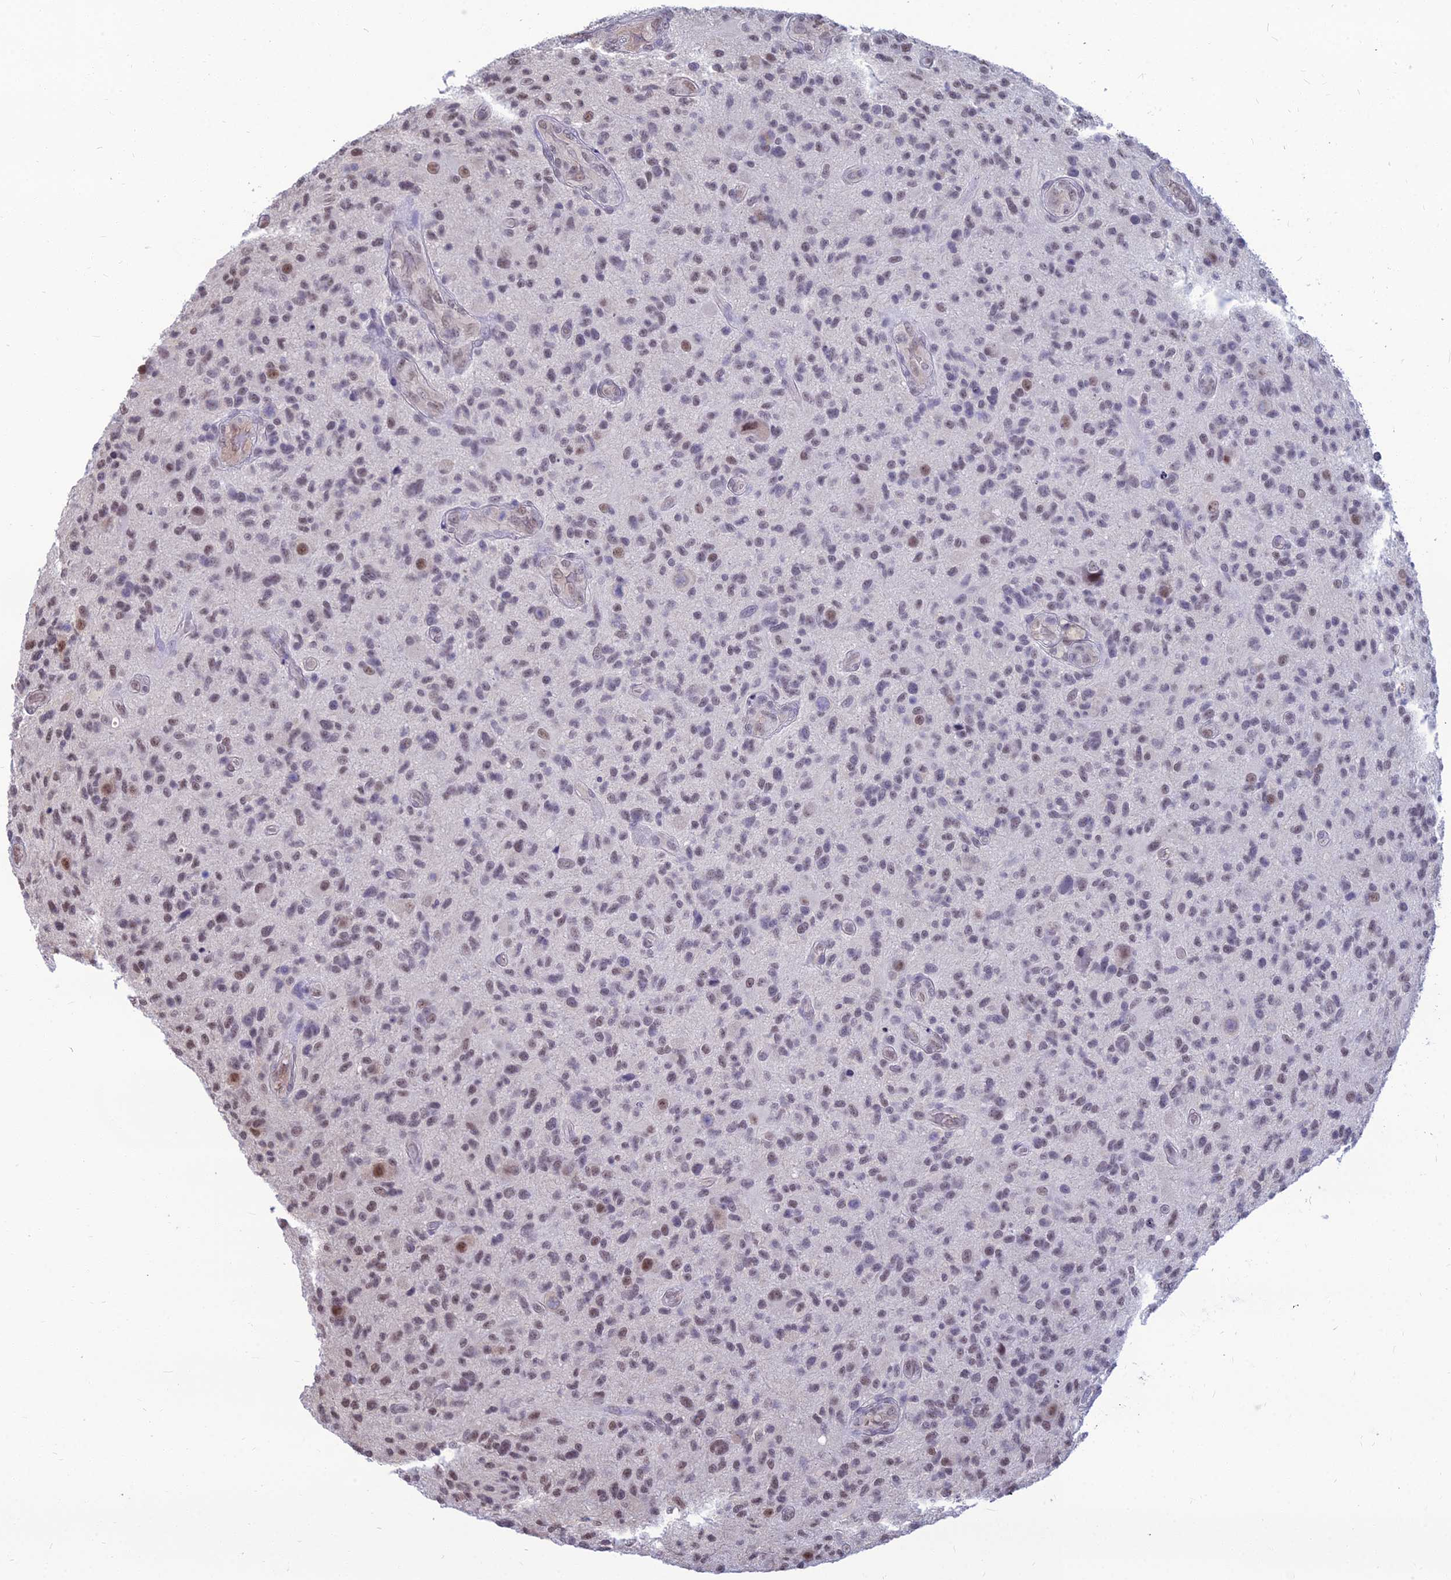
{"staining": {"intensity": "weak", "quantity": "25%-75%", "location": "nuclear"}, "tissue": "glioma", "cell_type": "Tumor cells", "image_type": "cancer", "snomed": [{"axis": "morphology", "description": "Glioma, malignant, High grade"}, {"axis": "topography", "description": "Brain"}], "caption": "DAB immunohistochemical staining of glioma shows weak nuclear protein expression in approximately 25%-75% of tumor cells.", "gene": "SRSF7", "patient": {"sex": "male", "age": 47}}